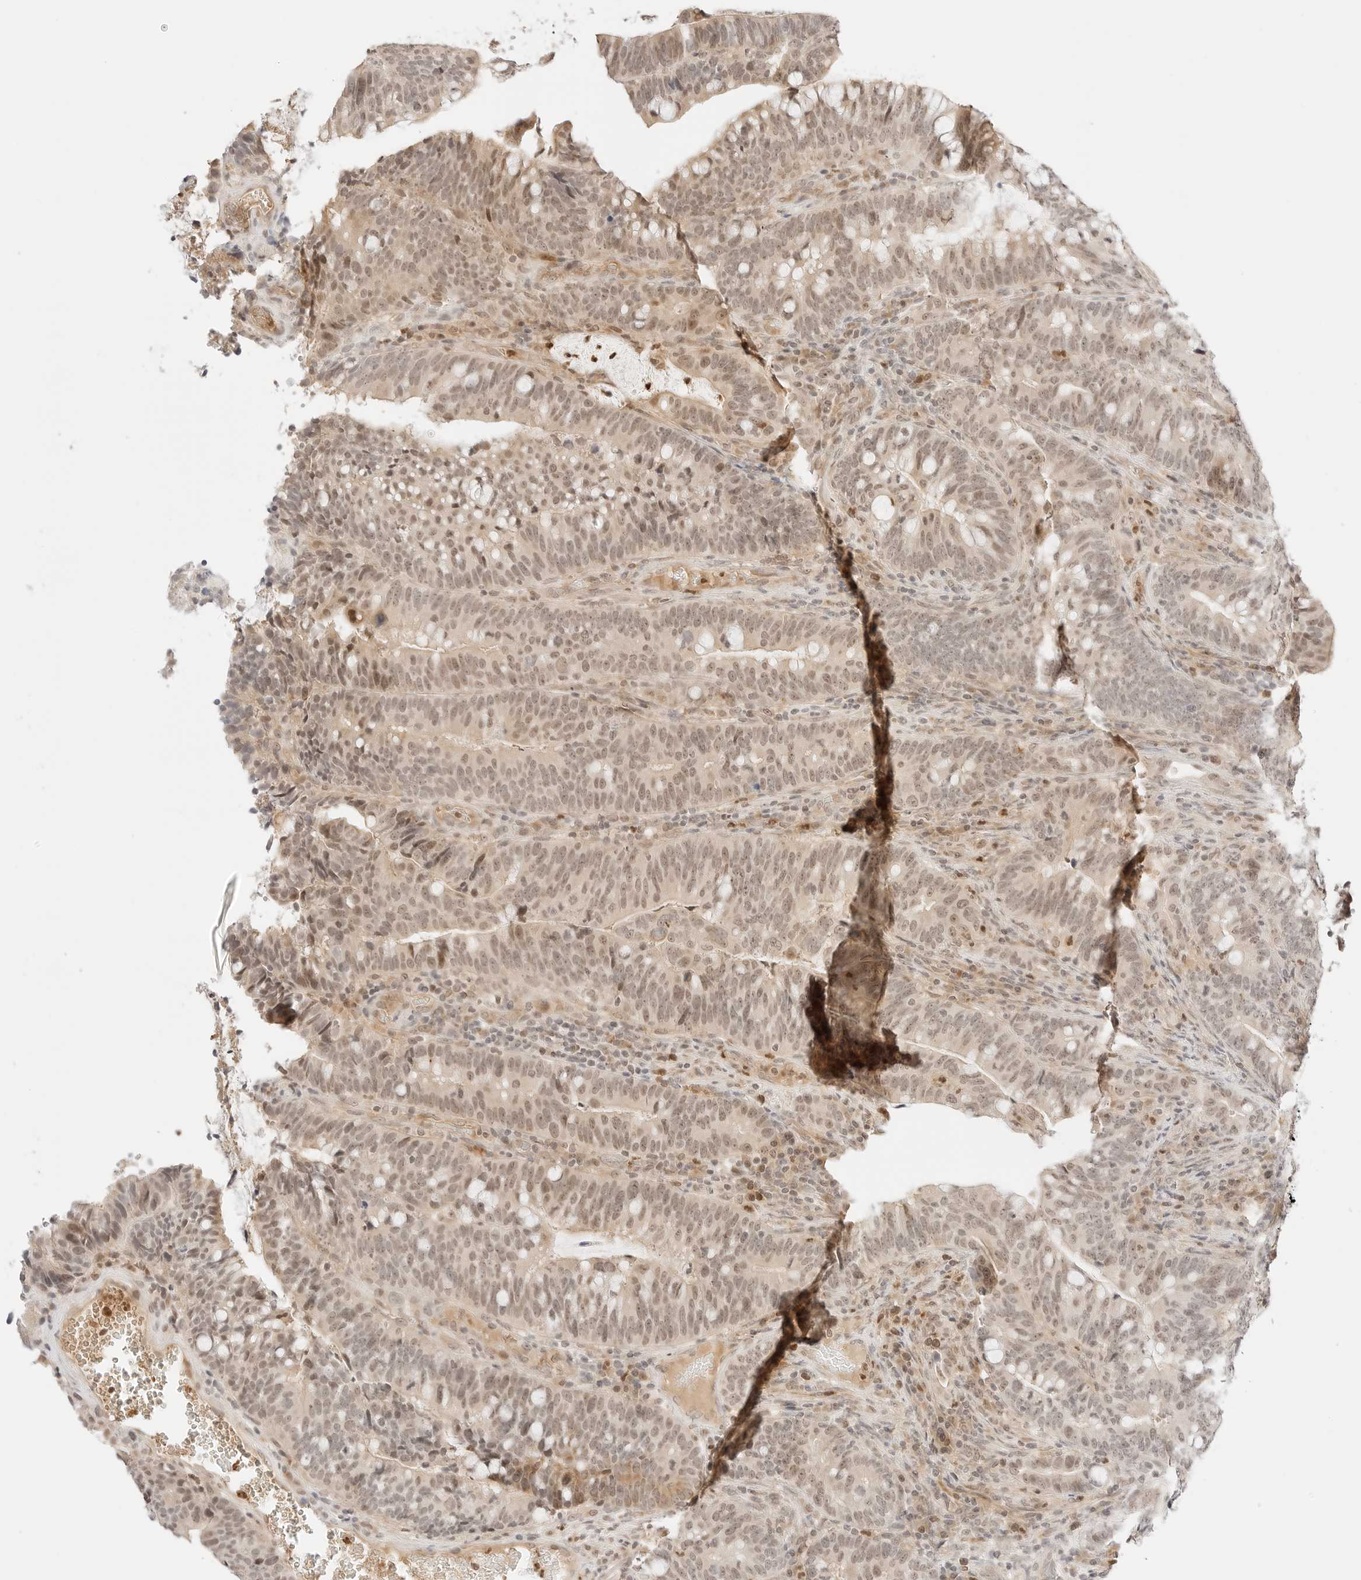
{"staining": {"intensity": "moderate", "quantity": ">75%", "location": "nuclear"}, "tissue": "colorectal cancer", "cell_type": "Tumor cells", "image_type": "cancer", "snomed": [{"axis": "morphology", "description": "Adenocarcinoma, NOS"}, {"axis": "topography", "description": "Colon"}], "caption": "About >75% of tumor cells in colorectal cancer (adenocarcinoma) reveal moderate nuclear protein expression as visualized by brown immunohistochemical staining.", "gene": "RPS6KL1", "patient": {"sex": "female", "age": 66}}